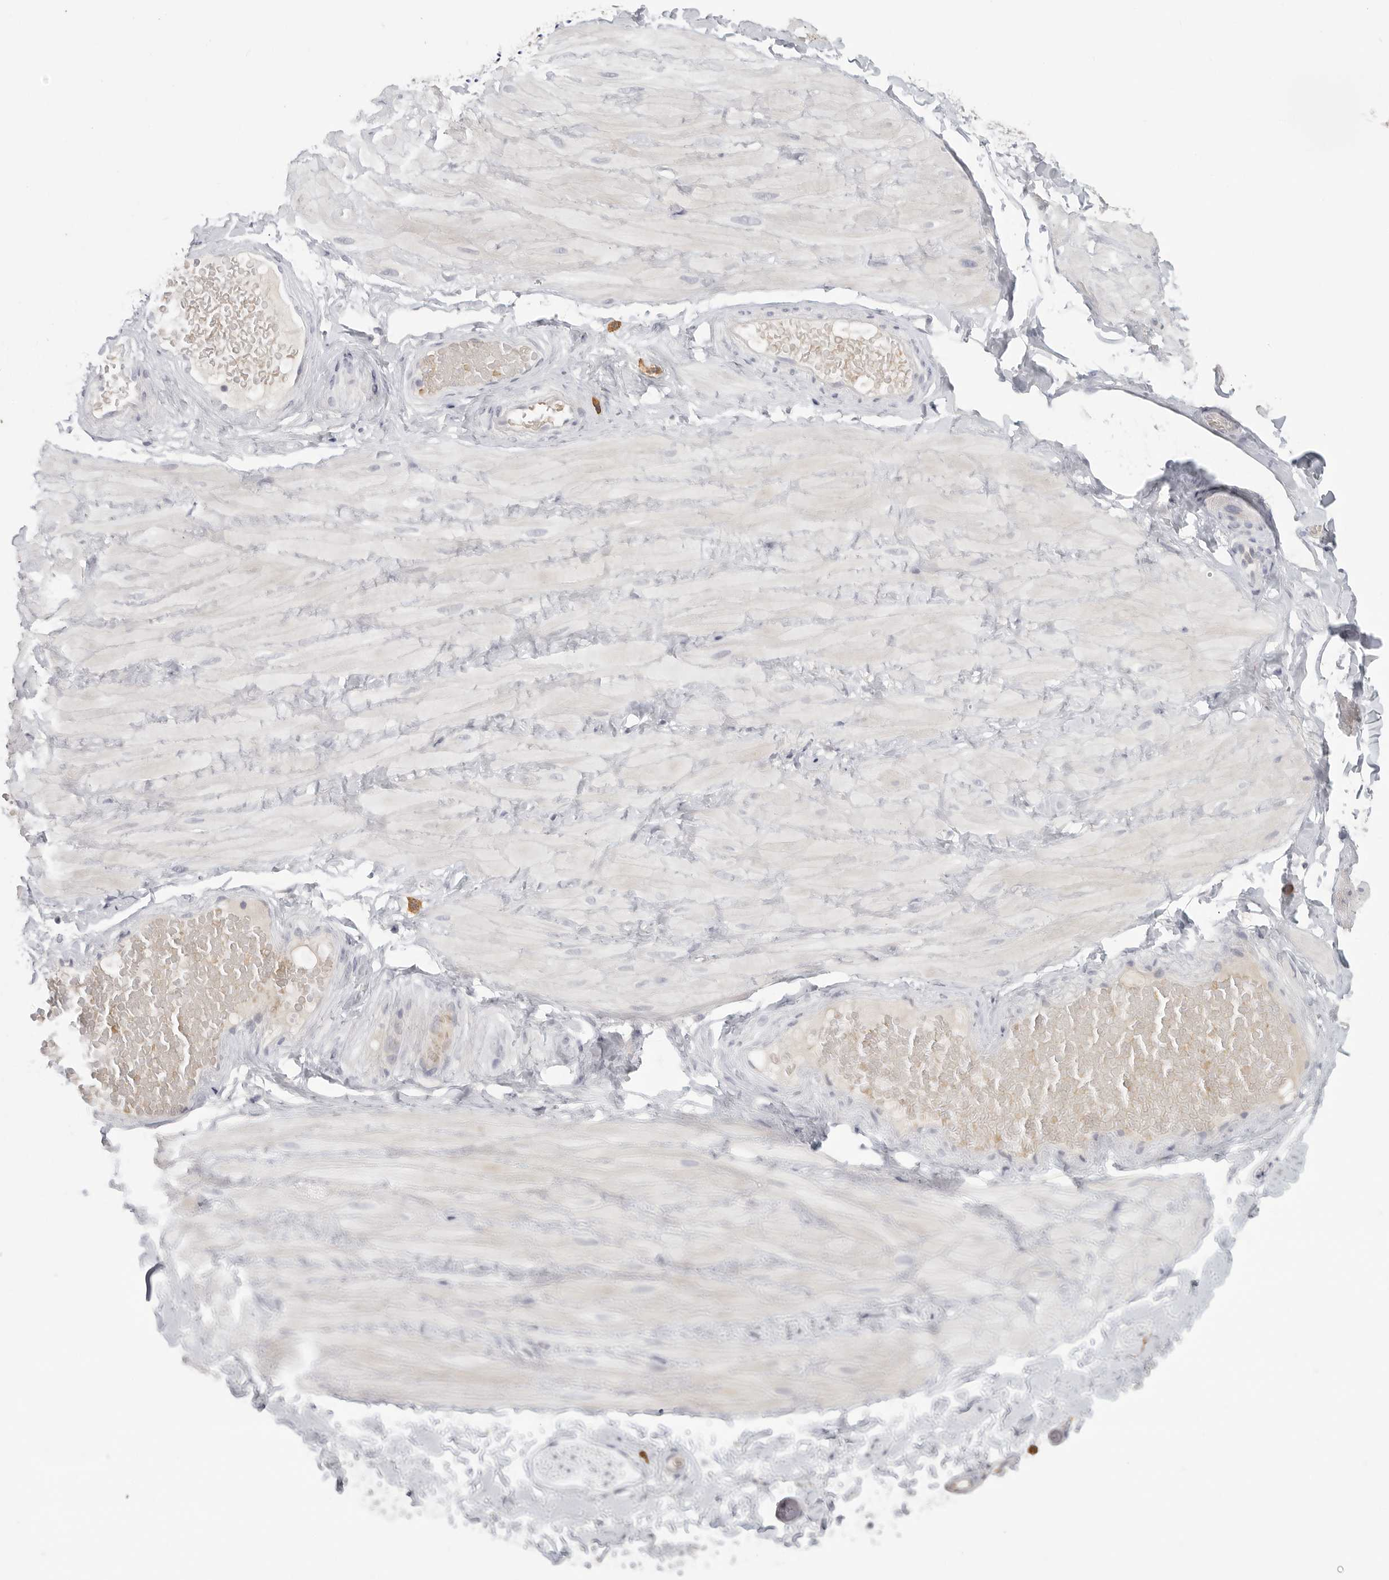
{"staining": {"intensity": "negative", "quantity": "none", "location": "none"}, "tissue": "adipose tissue", "cell_type": "Adipocytes", "image_type": "normal", "snomed": [{"axis": "morphology", "description": "Normal tissue, NOS"}, {"axis": "topography", "description": "Adipose tissue"}, {"axis": "topography", "description": "Vascular tissue"}, {"axis": "topography", "description": "Peripheral nerve tissue"}], "caption": "This histopathology image is of benign adipose tissue stained with IHC to label a protein in brown with the nuclei are counter-stained blue. There is no expression in adipocytes. Nuclei are stained in blue.", "gene": "DNAJC11", "patient": {"sex": "male", "age": 25}}